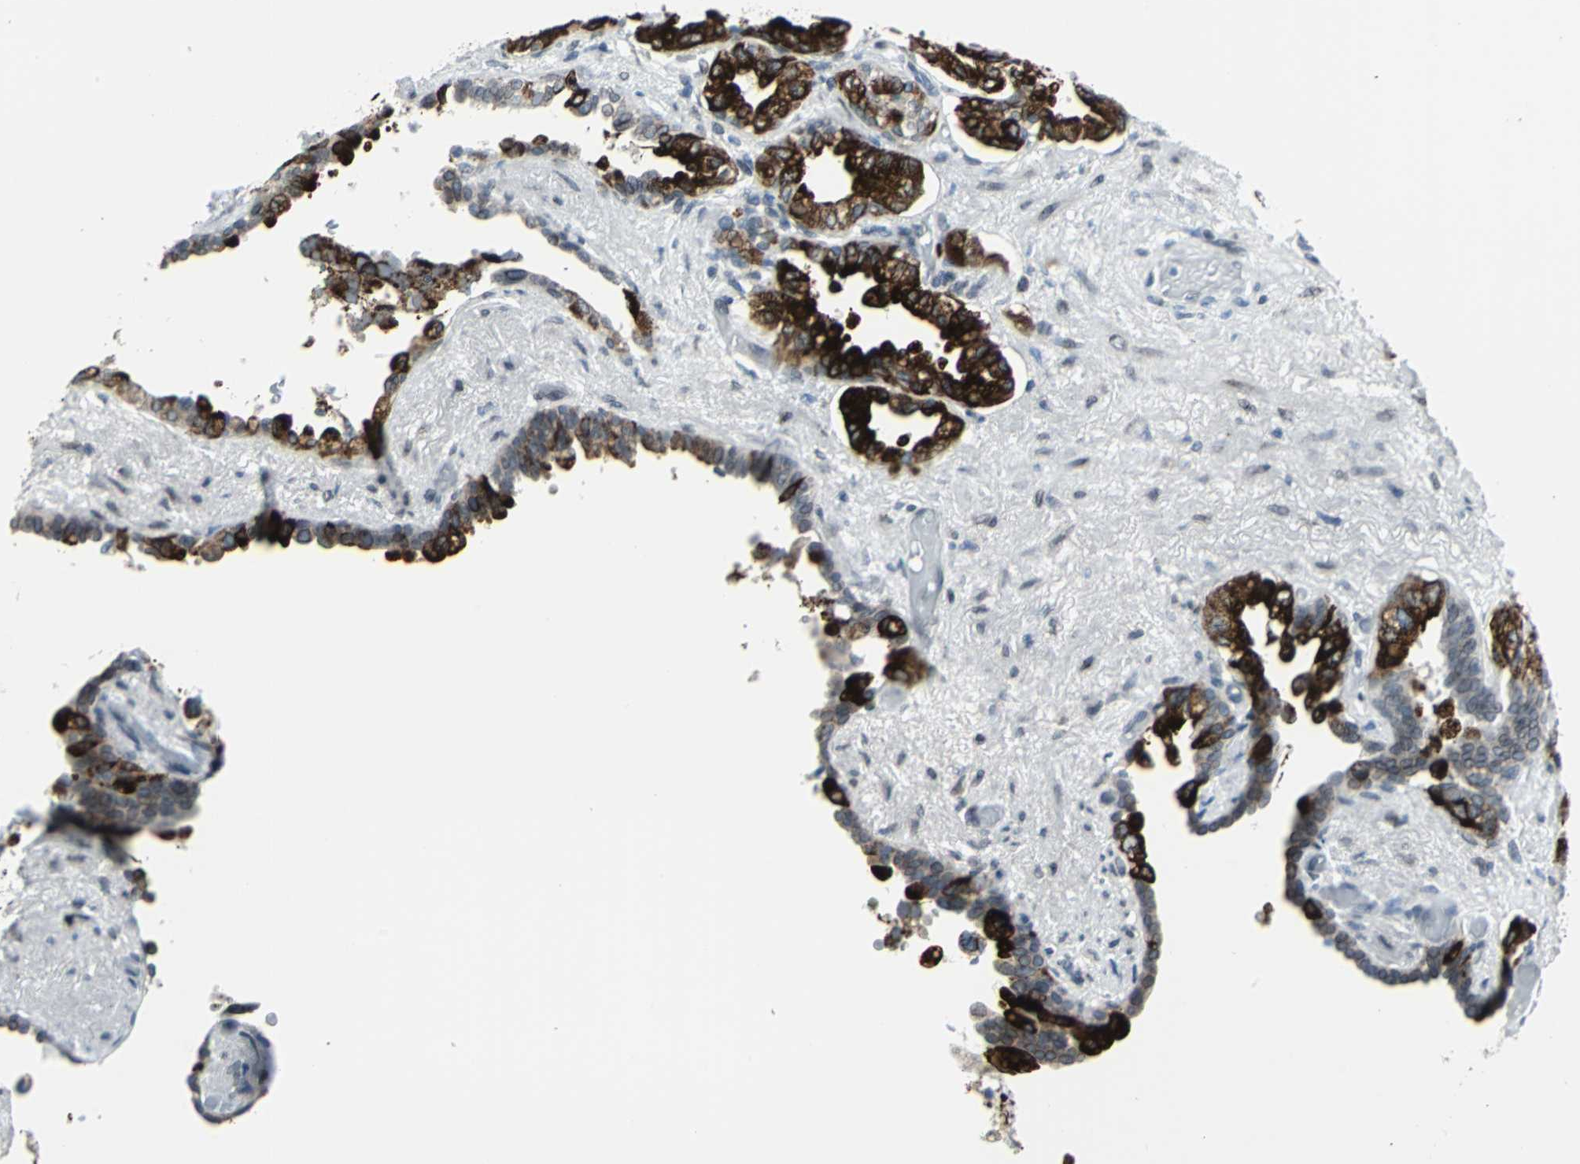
{"staining": {"intensity": "strong", "quantity": ">75%", "location": "cytoplasmic/membranous"}, "tissue": "seminal vesicle", "cell_type": "Glandular cells", "image_type": "normal", "snomed": [{"axis": "morphology", "description": "Normal tissue, NOS"}, {"axis": "topography", "description": "Seminal veicle"}], "caption": "DAB immunohistochemical staining of benign human seminal vesicle shows strong cytoplasmic/membranous protein staining in about >75% of glandular cells. The staining is performed using DAB (3,3'-diaminobenzidine) brown chromogen to label protein expression. The nuclei are counter-stained blue using hematoxylin.", "gene": "SNUPN", "patient": {"sex": "male", "age": 61}}